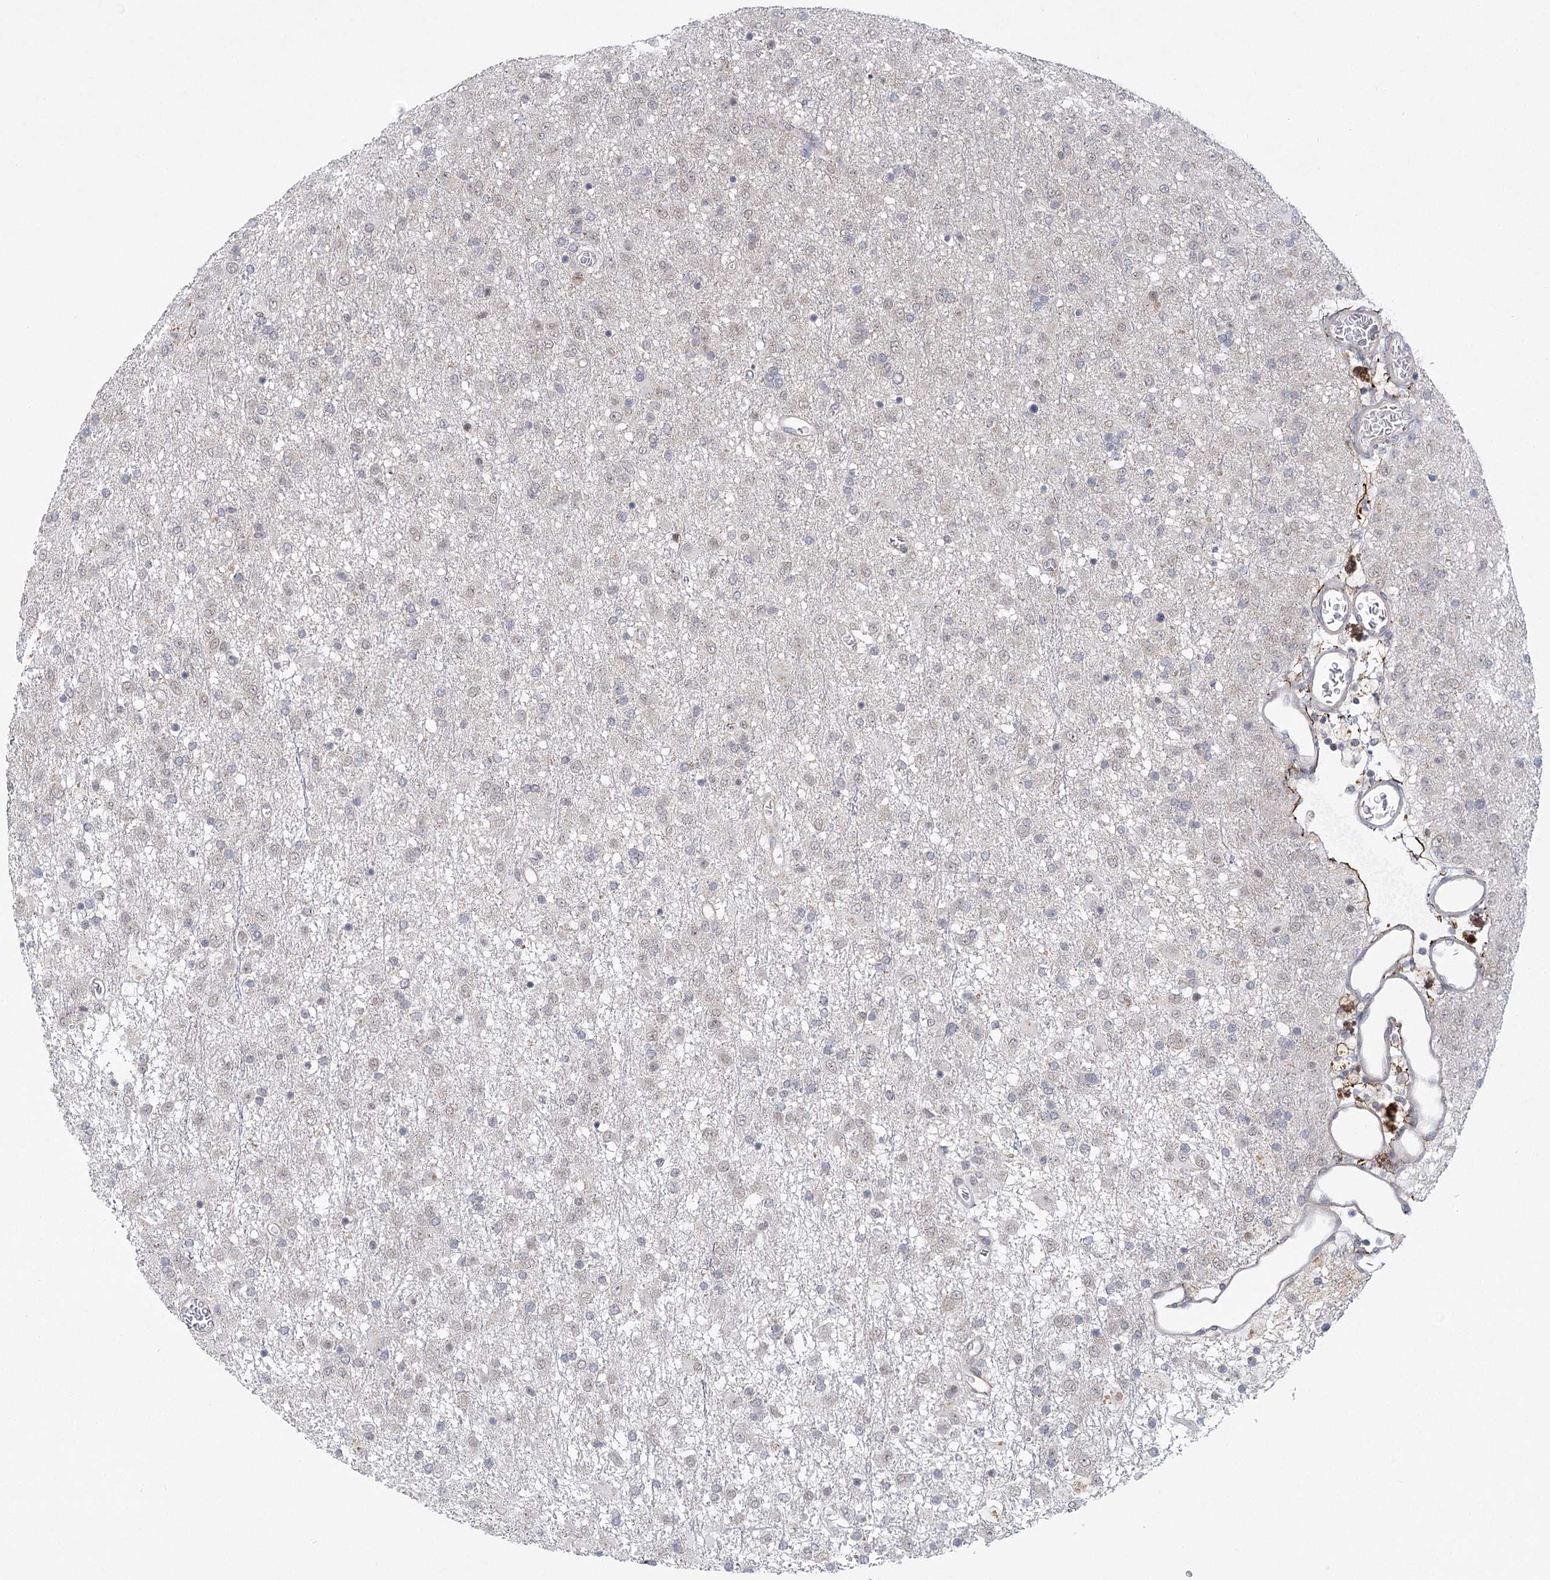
{"staining": {"intensity": "negative", "quantity": "none", "location": "none"}, "tissue": "glioma", "cell_type": "Tumor cells", "image_type": "cancer", "snomed": [{"axis": "morphology", "description": "Glioma, malignant, Low grade"}, {"axis": "topography", "description": "Brain"}], "caption": "The immunohistochemistry (IHC) image has no significant positivity in tumor cells of malignant low-grade glioma tissue.", "gene": "MED28", "patient": {"sex": "male", "age": 65}}